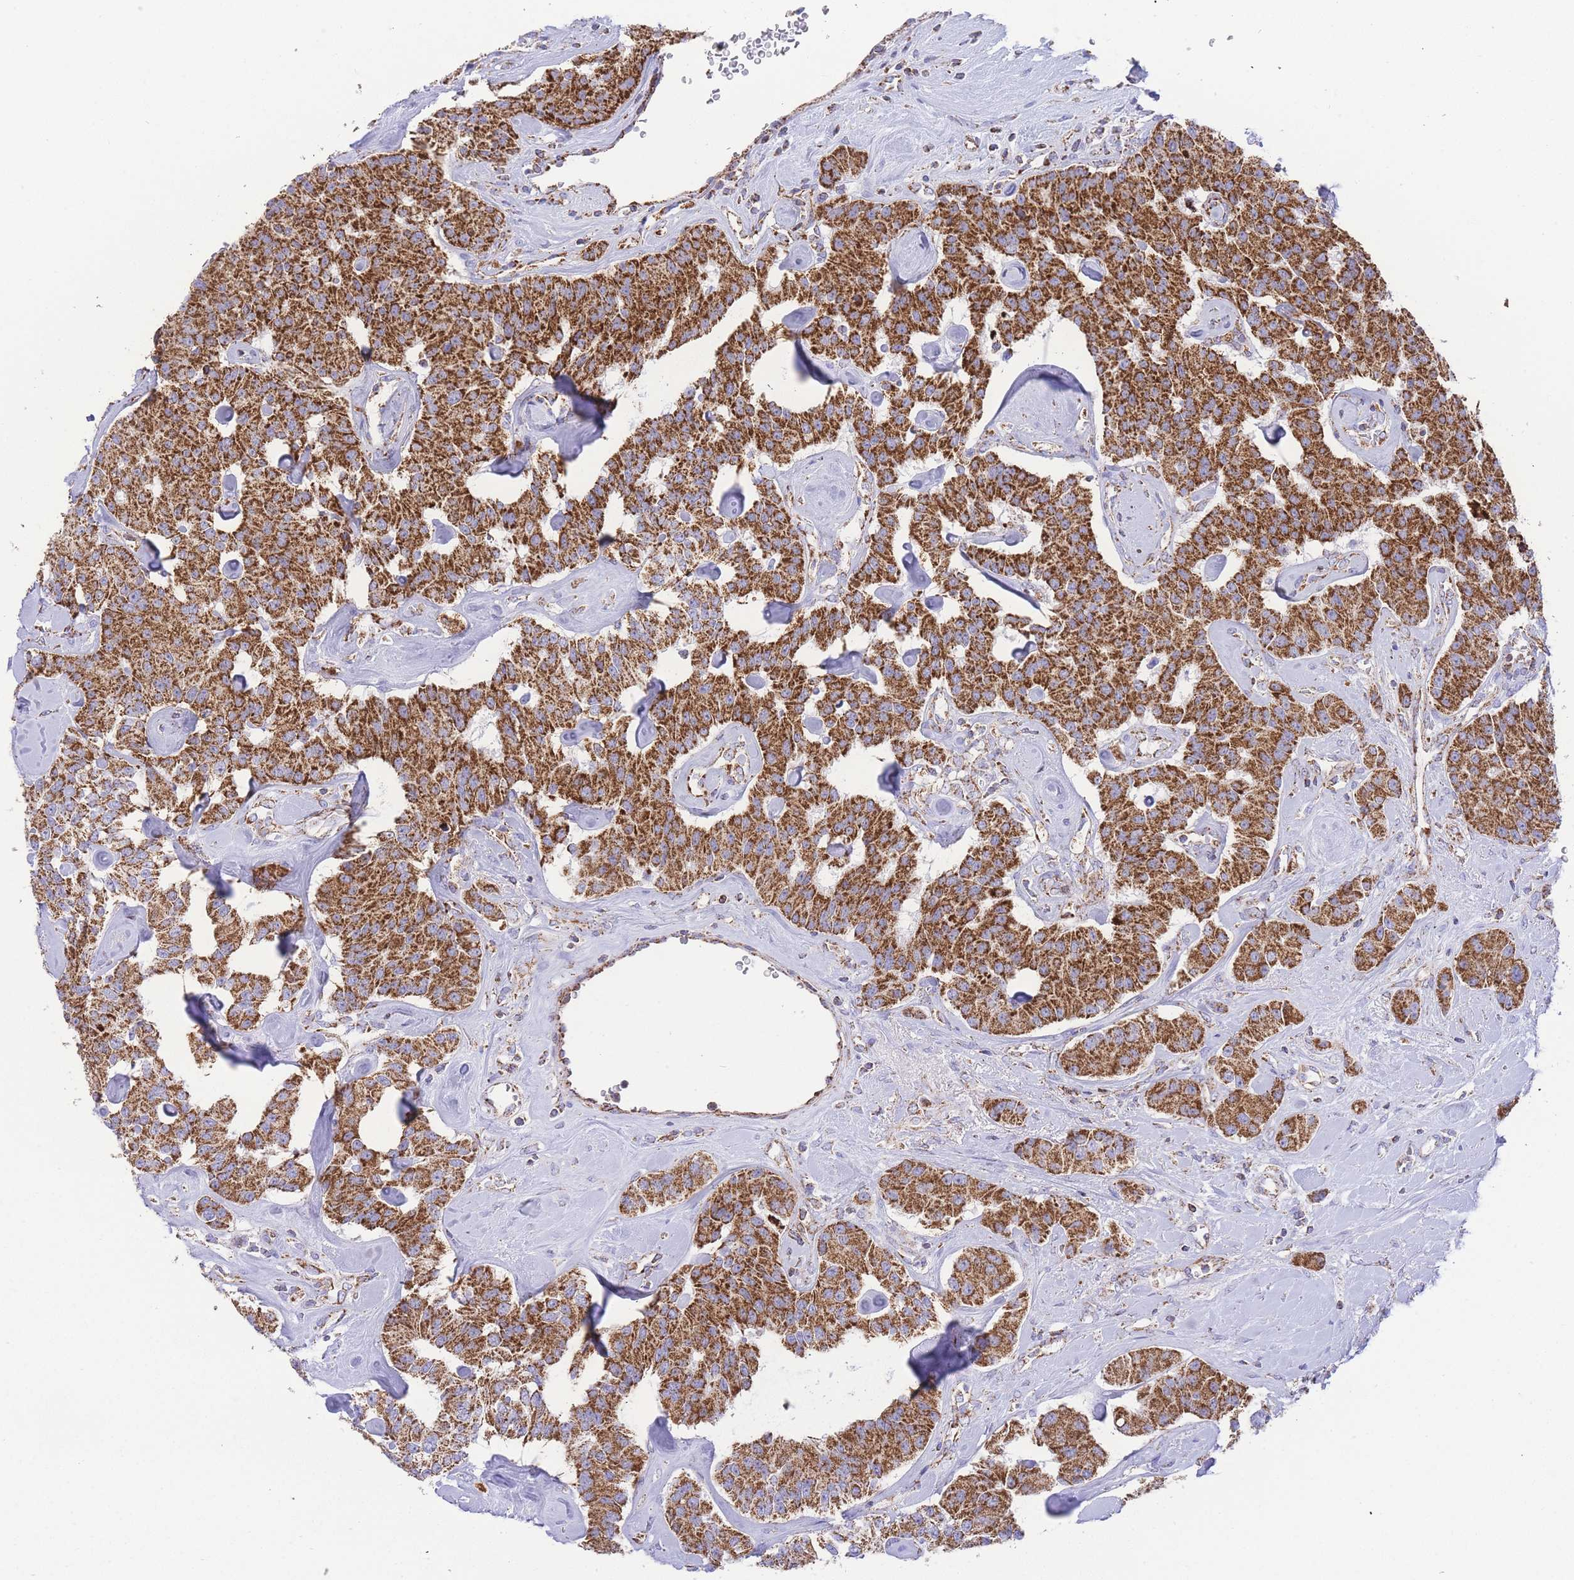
{"staining": {"intensity": "strong", "quantity": ">75%", "location": "cytoplasmic/membranous"}, "tissue": "carcinoid", "cell_type": "Tumor cells", "image_type": "cancer", "snomed": [{"axis": "morphology", "description": "Carcinoid, malignant, NOS"}, {"axis": "topography", "description": "Pancreas"}], "caption": "Malignant carcinoid stained for a protein exhibits strong cytoplasmic/membranous positivity in tumor cells. Using DAB (brown) and hematoxylin (blue) stains, captured at high magnification using brightfield microscopy.", "gene": "GSTM1", "patient": {"sex": "male", "age": 41}}